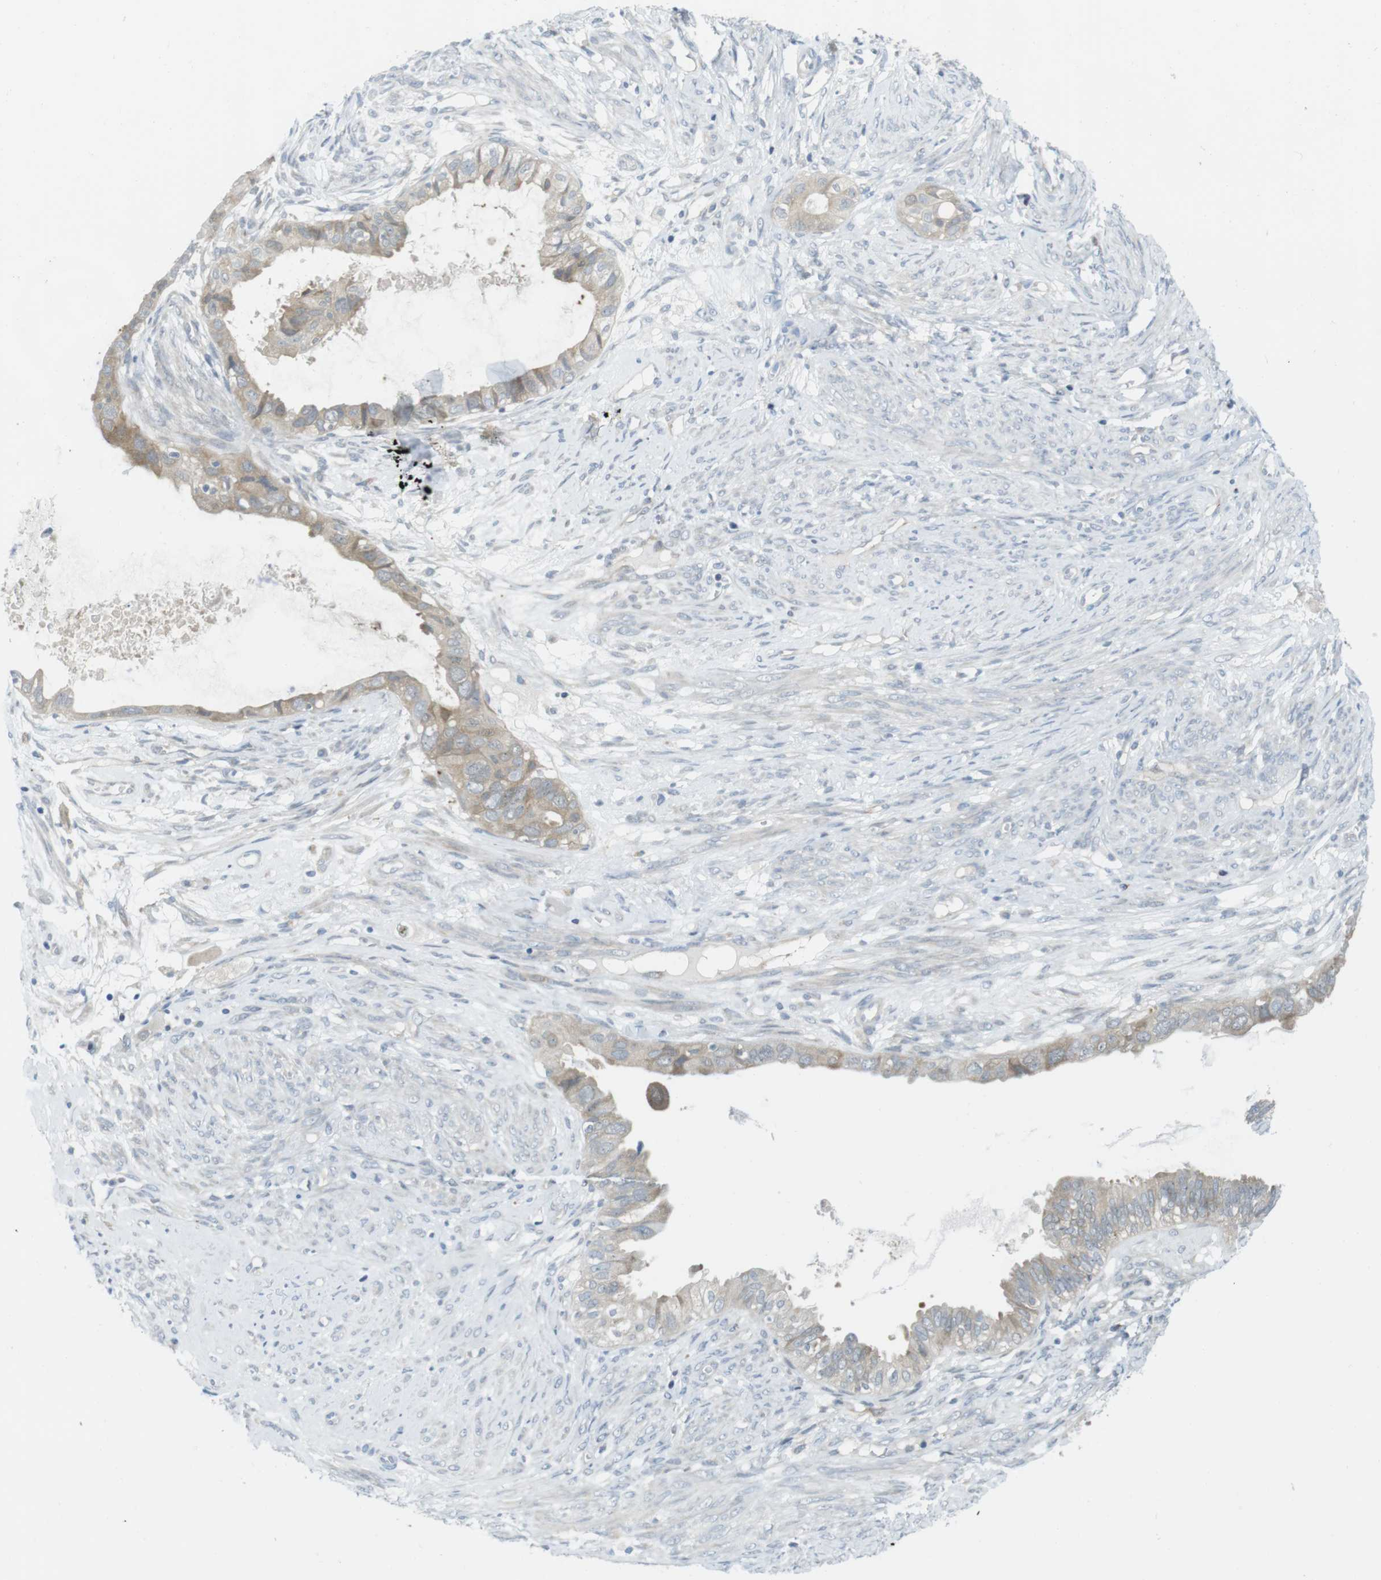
{"staining": {"intensity": "weak", "quantity": ">75%", "location": "cytoplasmic/membranous"}, "tissue": "cervical cancer", "cell_type": "Tumor cells", "image_type": "cancer", "snomed": [{"axis": "morphology", "description": "Normal tissue, NOS"}, {"axis": "morphology", "description": "Adenocarcinoma, NOS"}, {"axis": "topography", "description": "Cervix"}, {"axis": "topography", "description": "Endometrium"}], "caption": "About >75% of tumor cells in cervical cancer (adenocarcinoma) demonstrate weak cytoplasmic/membranous protein staining as visualized by brown immunohistochemical staining.", "gene": "CASP2", "patient": {"sex": "female", "age": 86}}